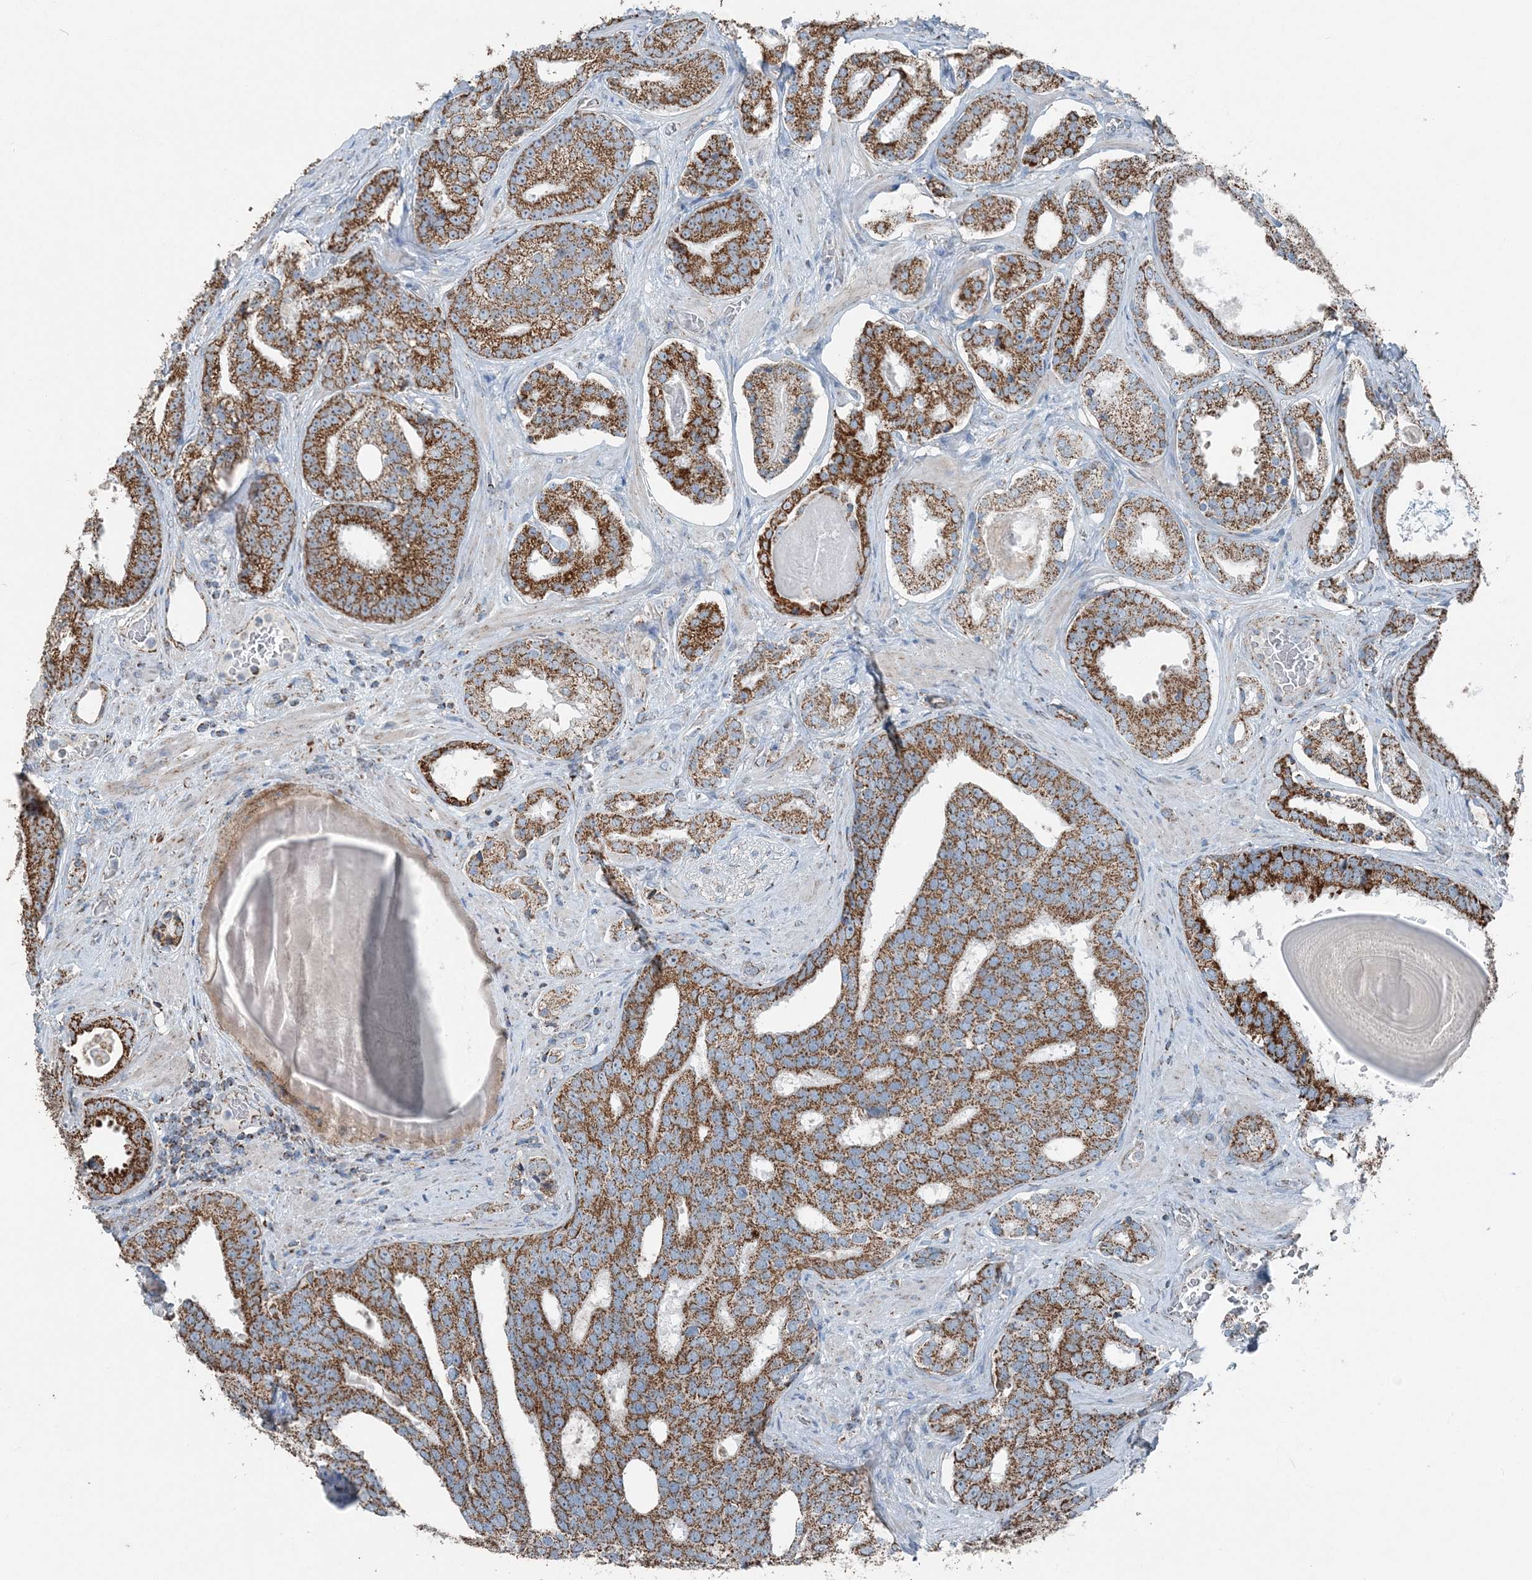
{"staining": {"intensity": "moderate", "quantity": ">75%", "location": "cytoplasmic/membranous"}, "tissue": "prostate cancer", "cell_type": "Tumor cells", "image_type": "cancer", "snomed": [{"axis": "morphology", "description": "Adenocarcinoma, High grade"}, {"axis": "topography", "description": "Prostate"}], "caption": "Tumor cells show medium levels of moderate cytoplasmic/membranous positivity in about >75% of cells in prostate high-grade adenocarcinoma.", "gene": "SUCLG1", "patient": {"sex": "male", "age": 60}}